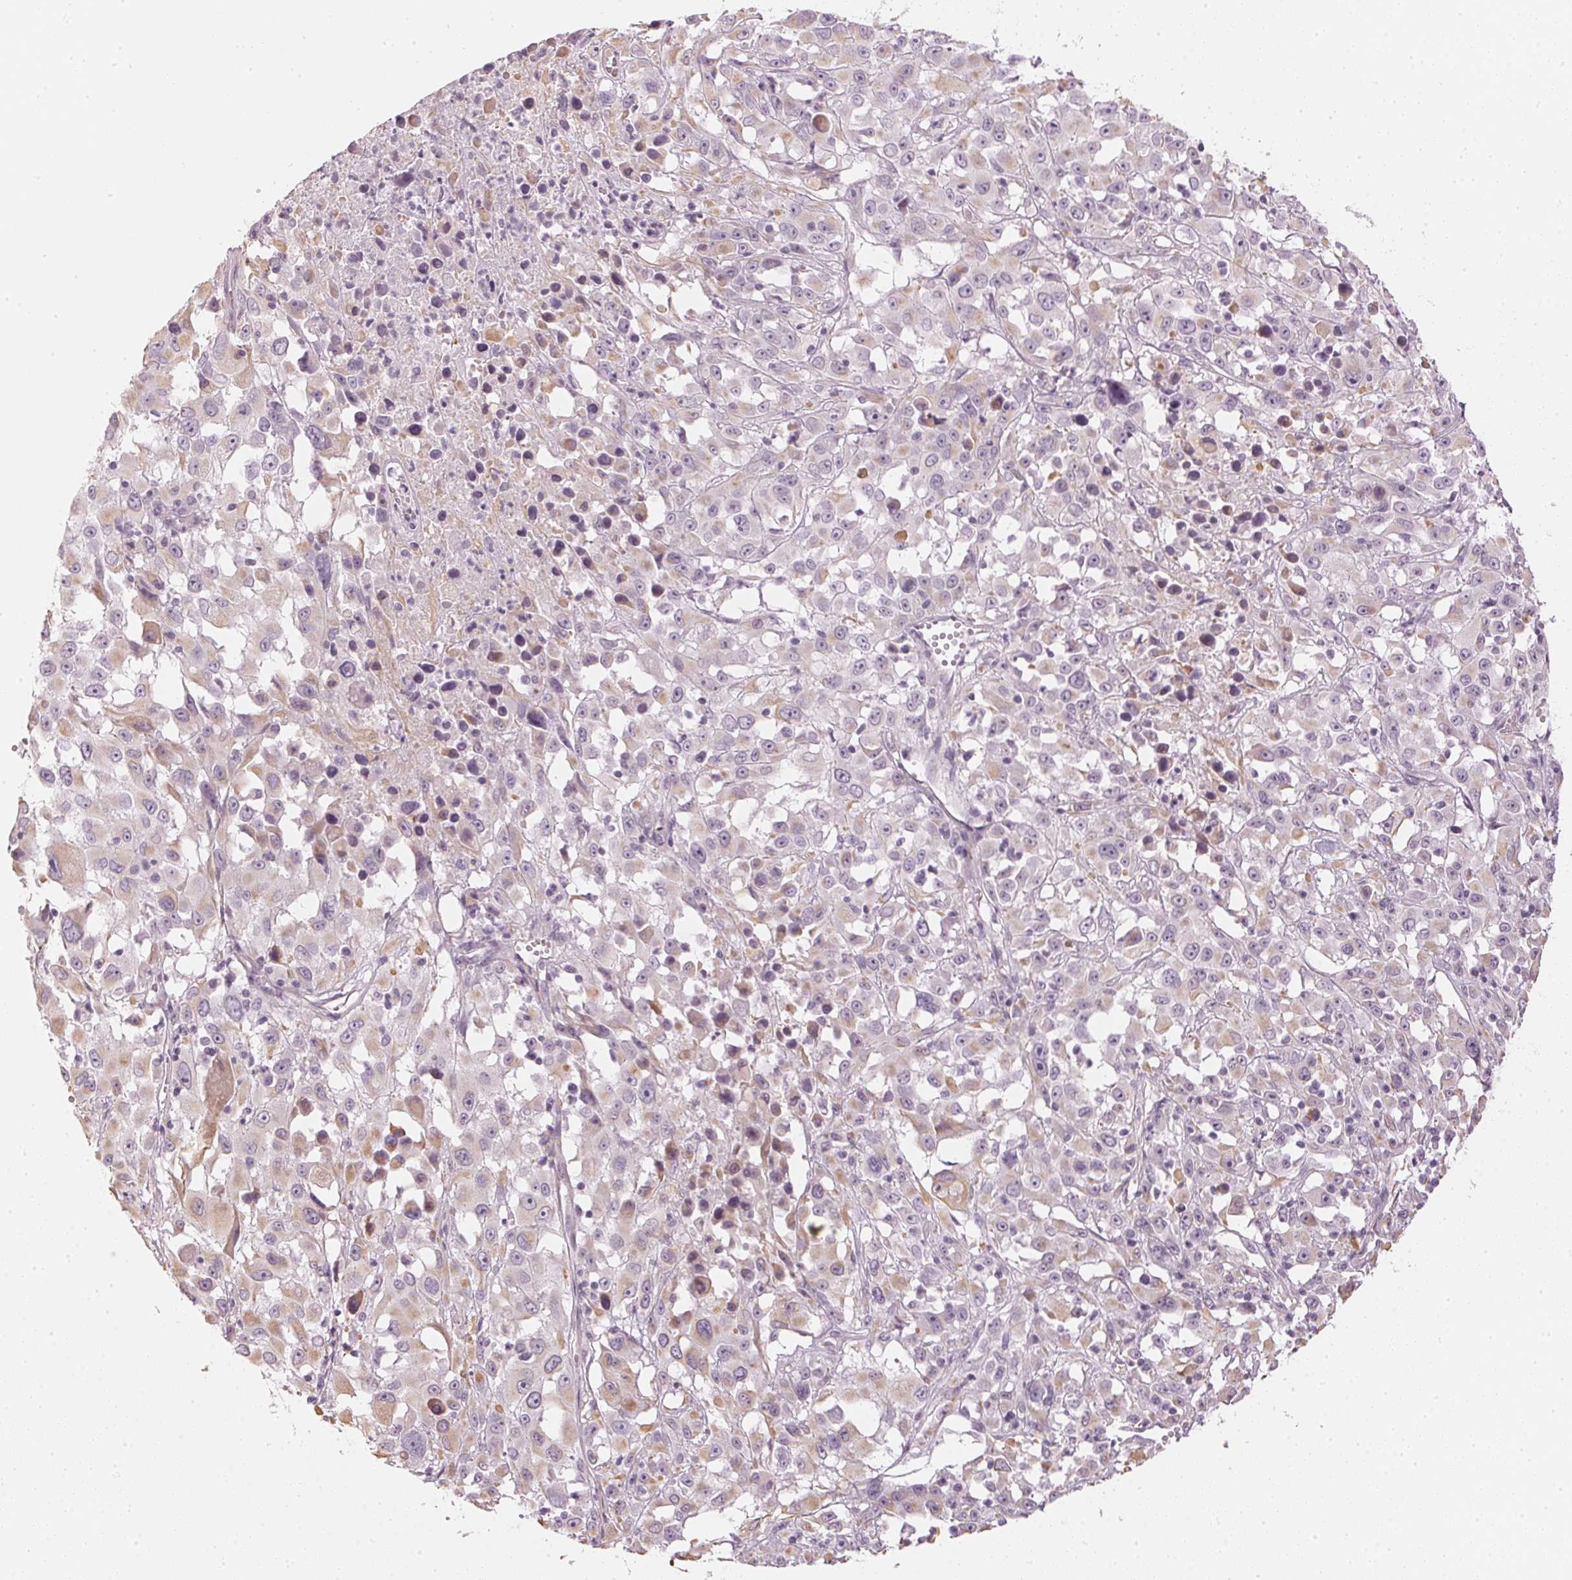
{"staining": {"intensity": "weak", "quantity": "<25%", "location": "cytoplasmic/membranous"}, "tissue": "melanoma", "cell_type": "Tumor cells", "image_type": "cancer", "snomed": [{"axis": "morphology", "description": "Malignant melanoma, Metastatic site"}, {"axis": "topography", "description": "Soft tissue"}], "caption": "Tumor cells are negative for protein expression in human melanoma.", "gene": "APLP1", "patient": {"sex": "male", "age": 50}}